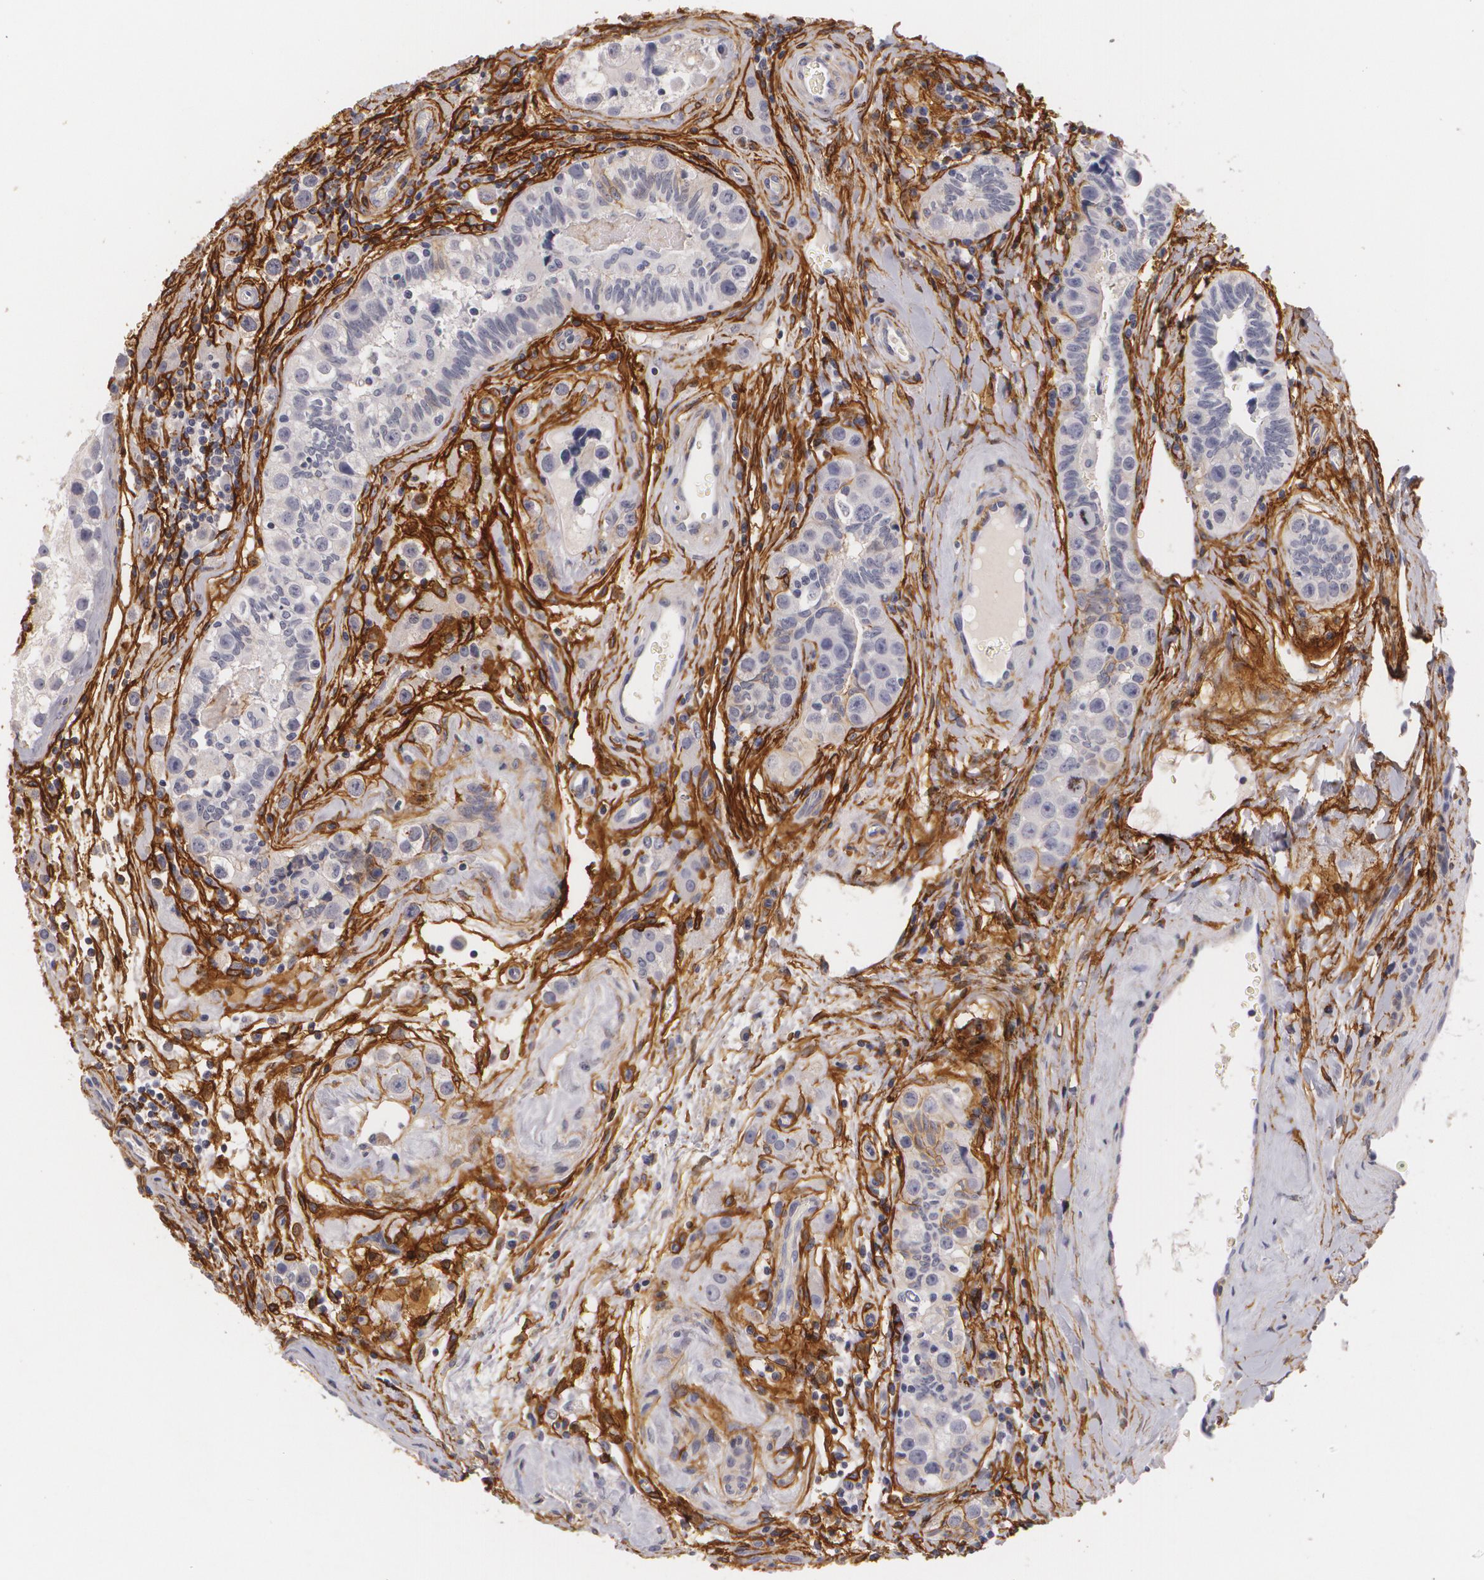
{"staining": {"intensity": "negative", "quantity": "none", "location": "none"}, "tissue": "testis cancer", "cell_type": "Tumor cells", "image_type": "cancer", "snomed": [{"axis": "morphology", "description": "Seminoma, NOS"}, {"axis": "topography", "description": "Testis"}], "caption": "This is an immunohistochemistry (IHC) micrograph of testis seminoma. There is no positivity in tumor cells.", "gene": "NGFR", "patient": {"sex": "male", "age": 32}}